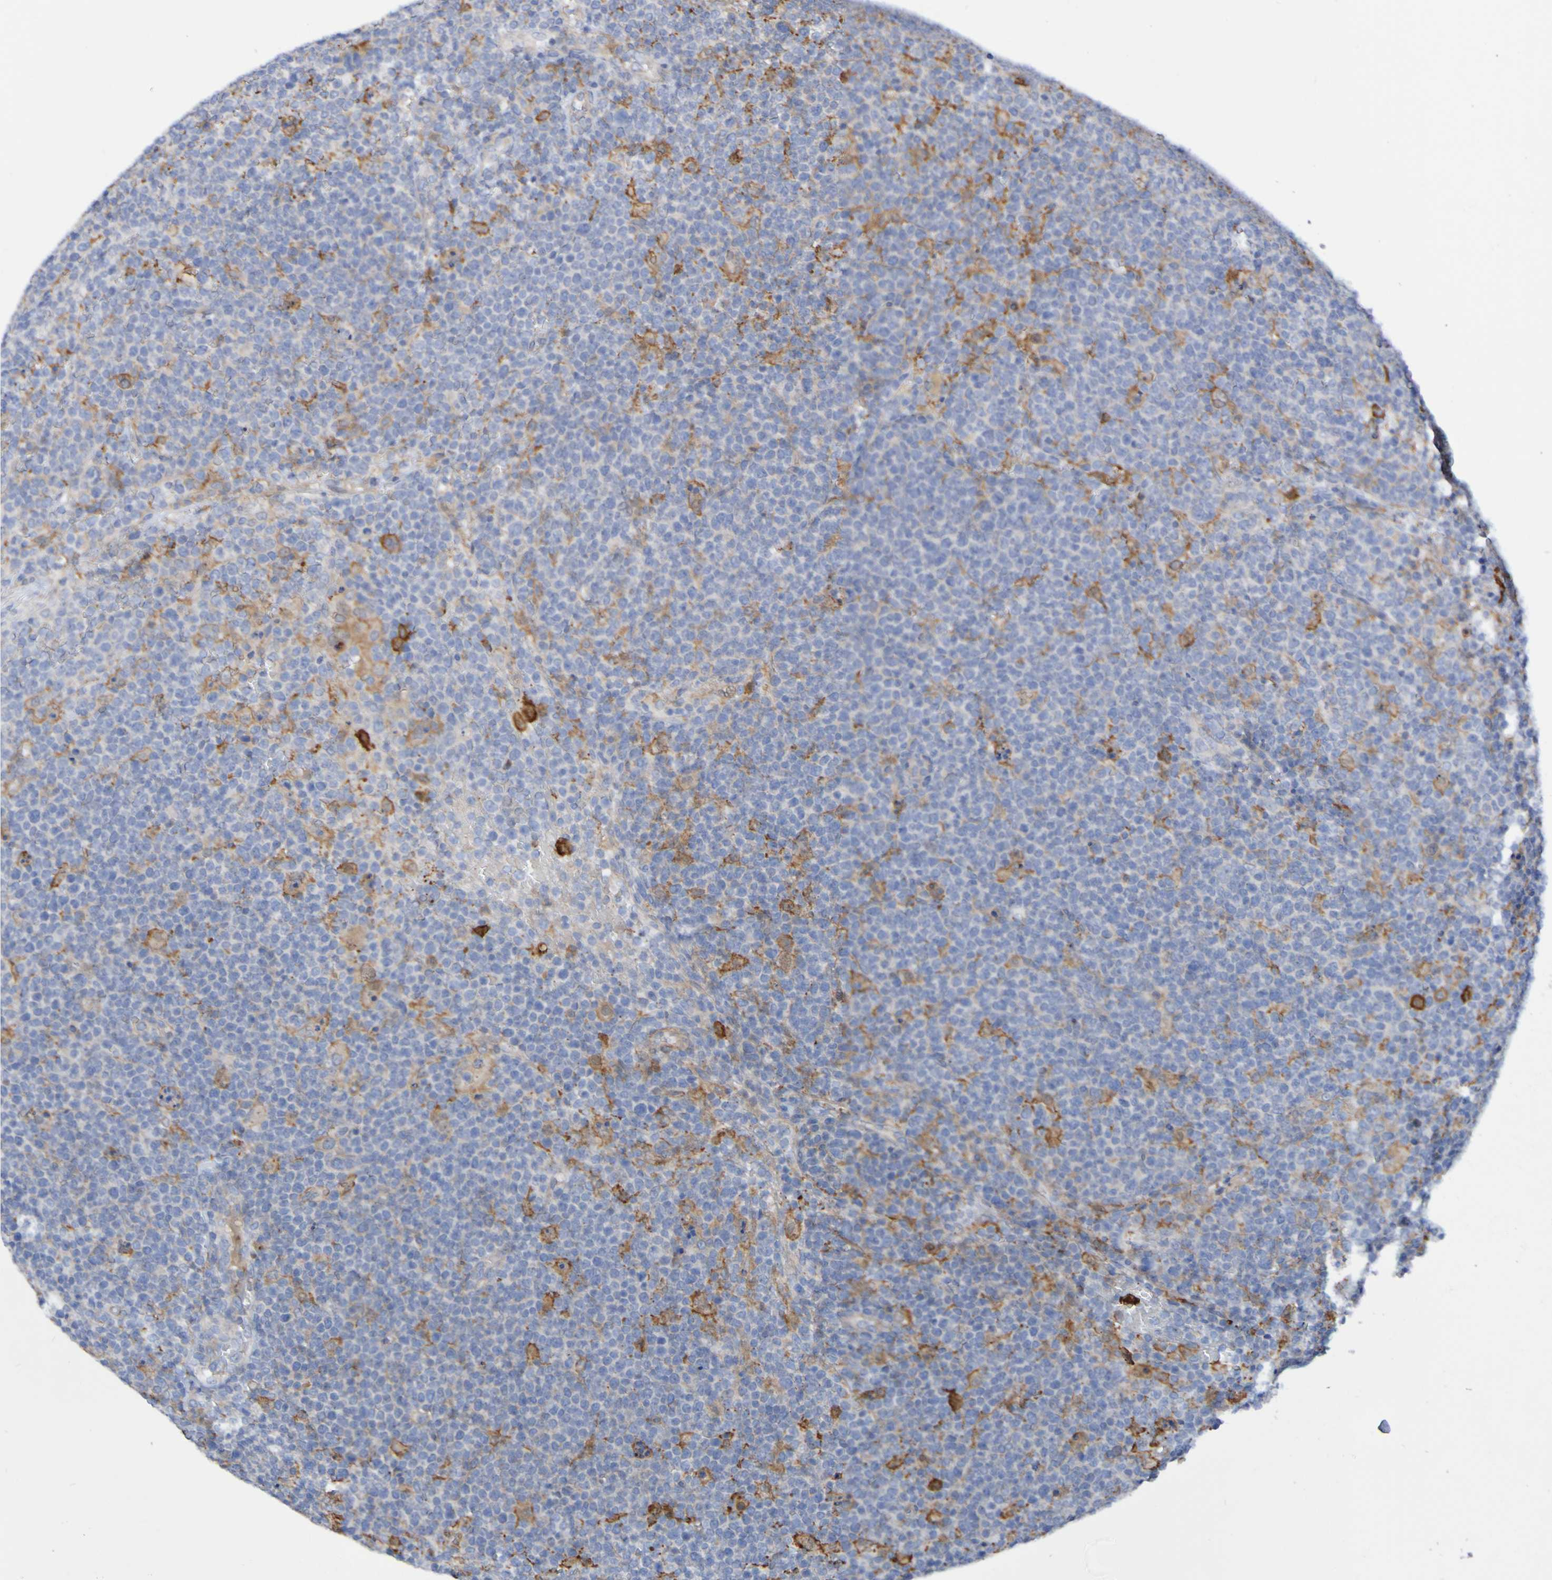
{"staining": {"intensity": "moderate", "quantity": "<25%", "location": "cytoplasmic/membranous"}, "tissue": "lymphoma", "cell_type": "Tumor cells", "image_type": "cancer", "snomed": [{"axis": "morphology", "description": "Malignant lymphoma, non-Hodgkin's type, High grade"}, {"axis": "topography", "description": "Lymph node"}], "caption": "A photomicrograph showing moderate cytoplasmic/membranous staining in about <25% of tumor cells in lymphoma, as visualized by brown immunohistochemical staining.", "gene": "SCRG1", "patient": {"sex": "male", "age": 61}}